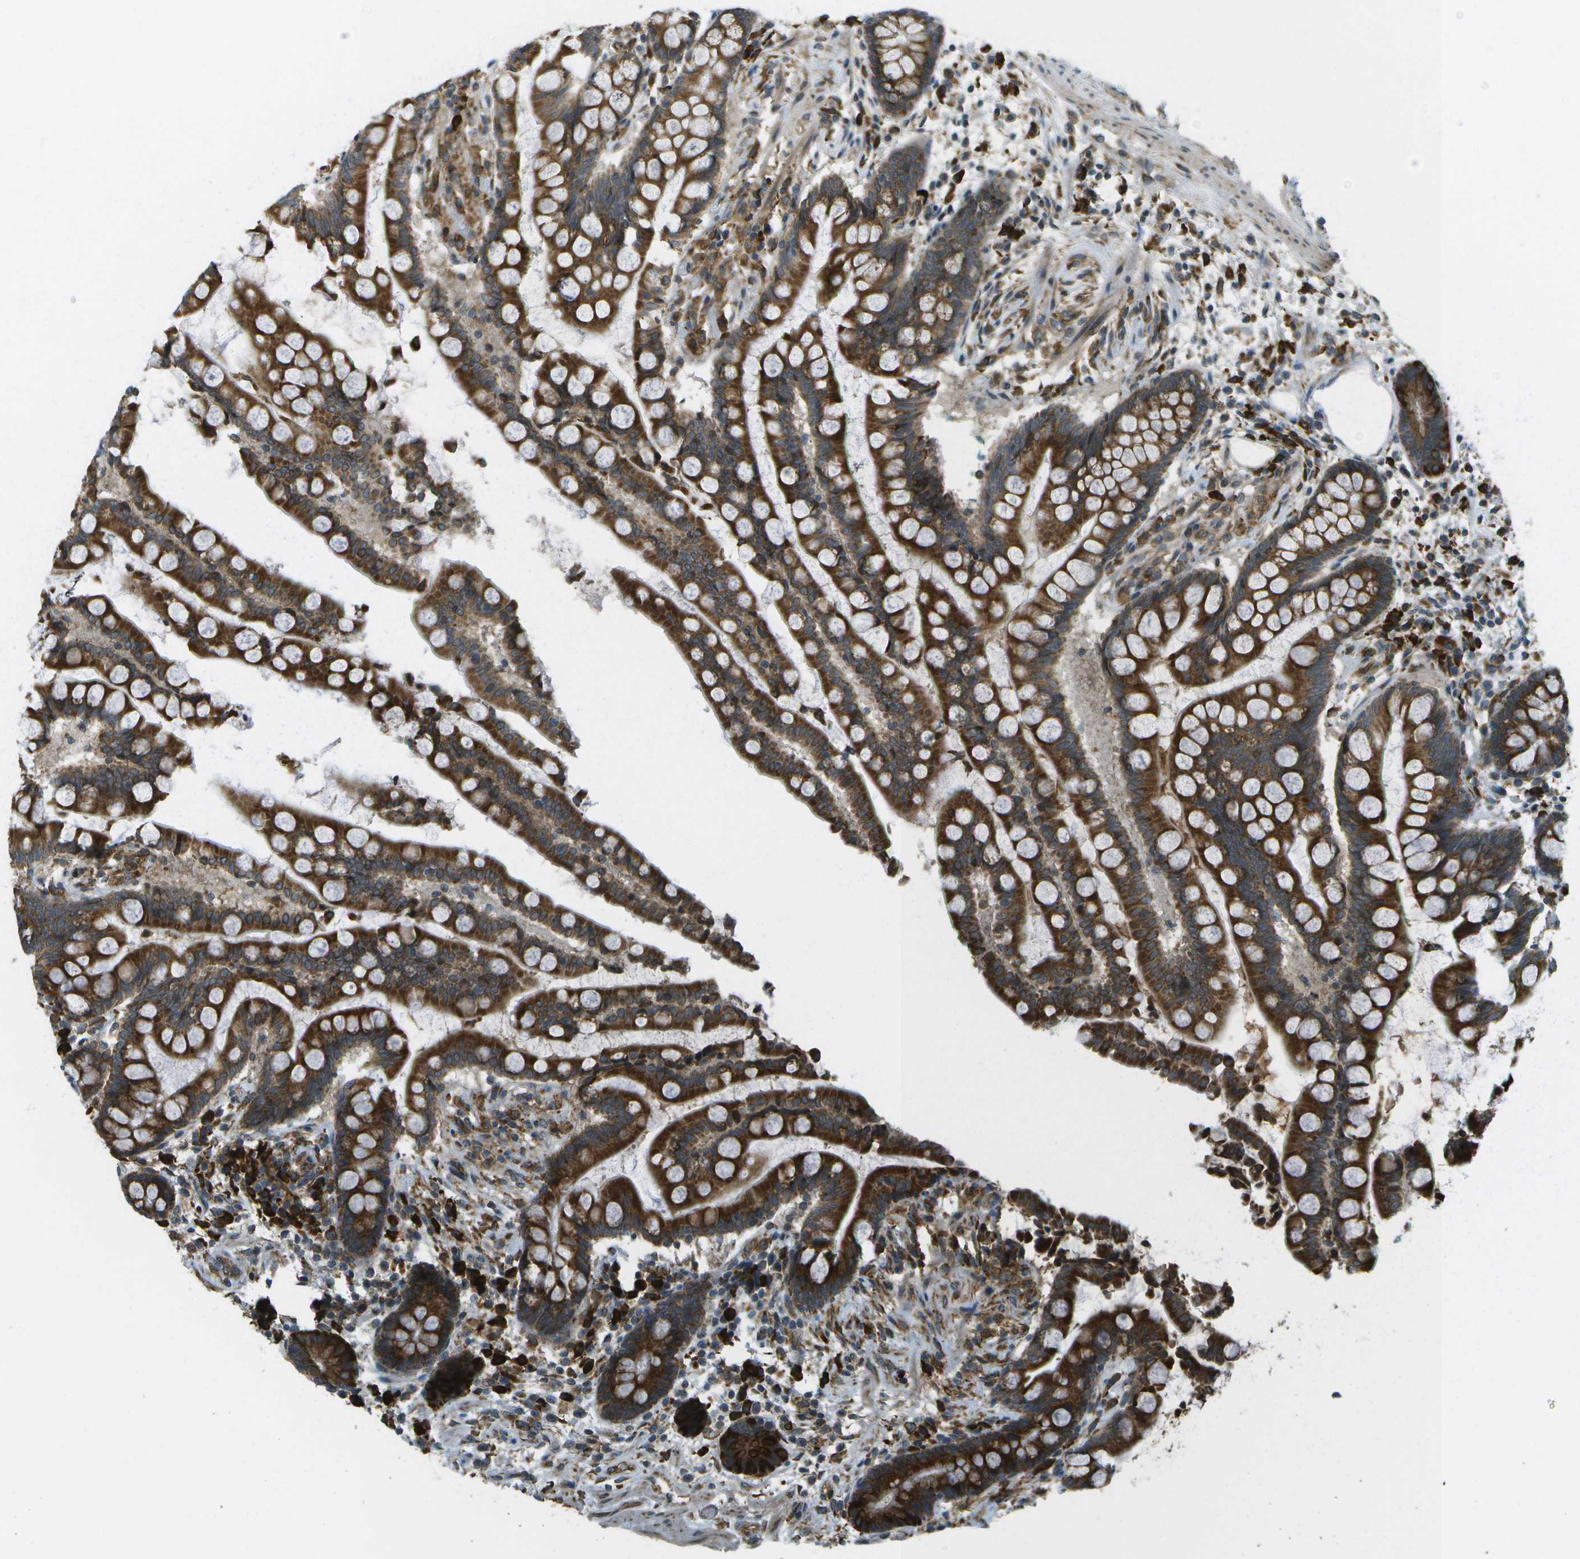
{"staining": {"intensity": "strong", "quantity": ">75%", "location": "cytoplasmic/membranous"}, "tissue": "colon", "cell_type": "Endothelial cells", "image_type": "normal", "snomed": [{"axis": "morphology", "description": "Normal tissue, NOS"}, {"axis": "topography", "description": "Colon"}], "caption": "The immunohistochemical stain highlights strong cytoplasmic/membranous staining in endothelial cells of unremarkable colon. The staining was performed using DAB (3,3'-diaminobenzidine), with brown indicating positive protein expression. Nuclei are stained blue with hematoxylin.", "gene": "USP30", "patient": {"sex": "male", "age": 73}}